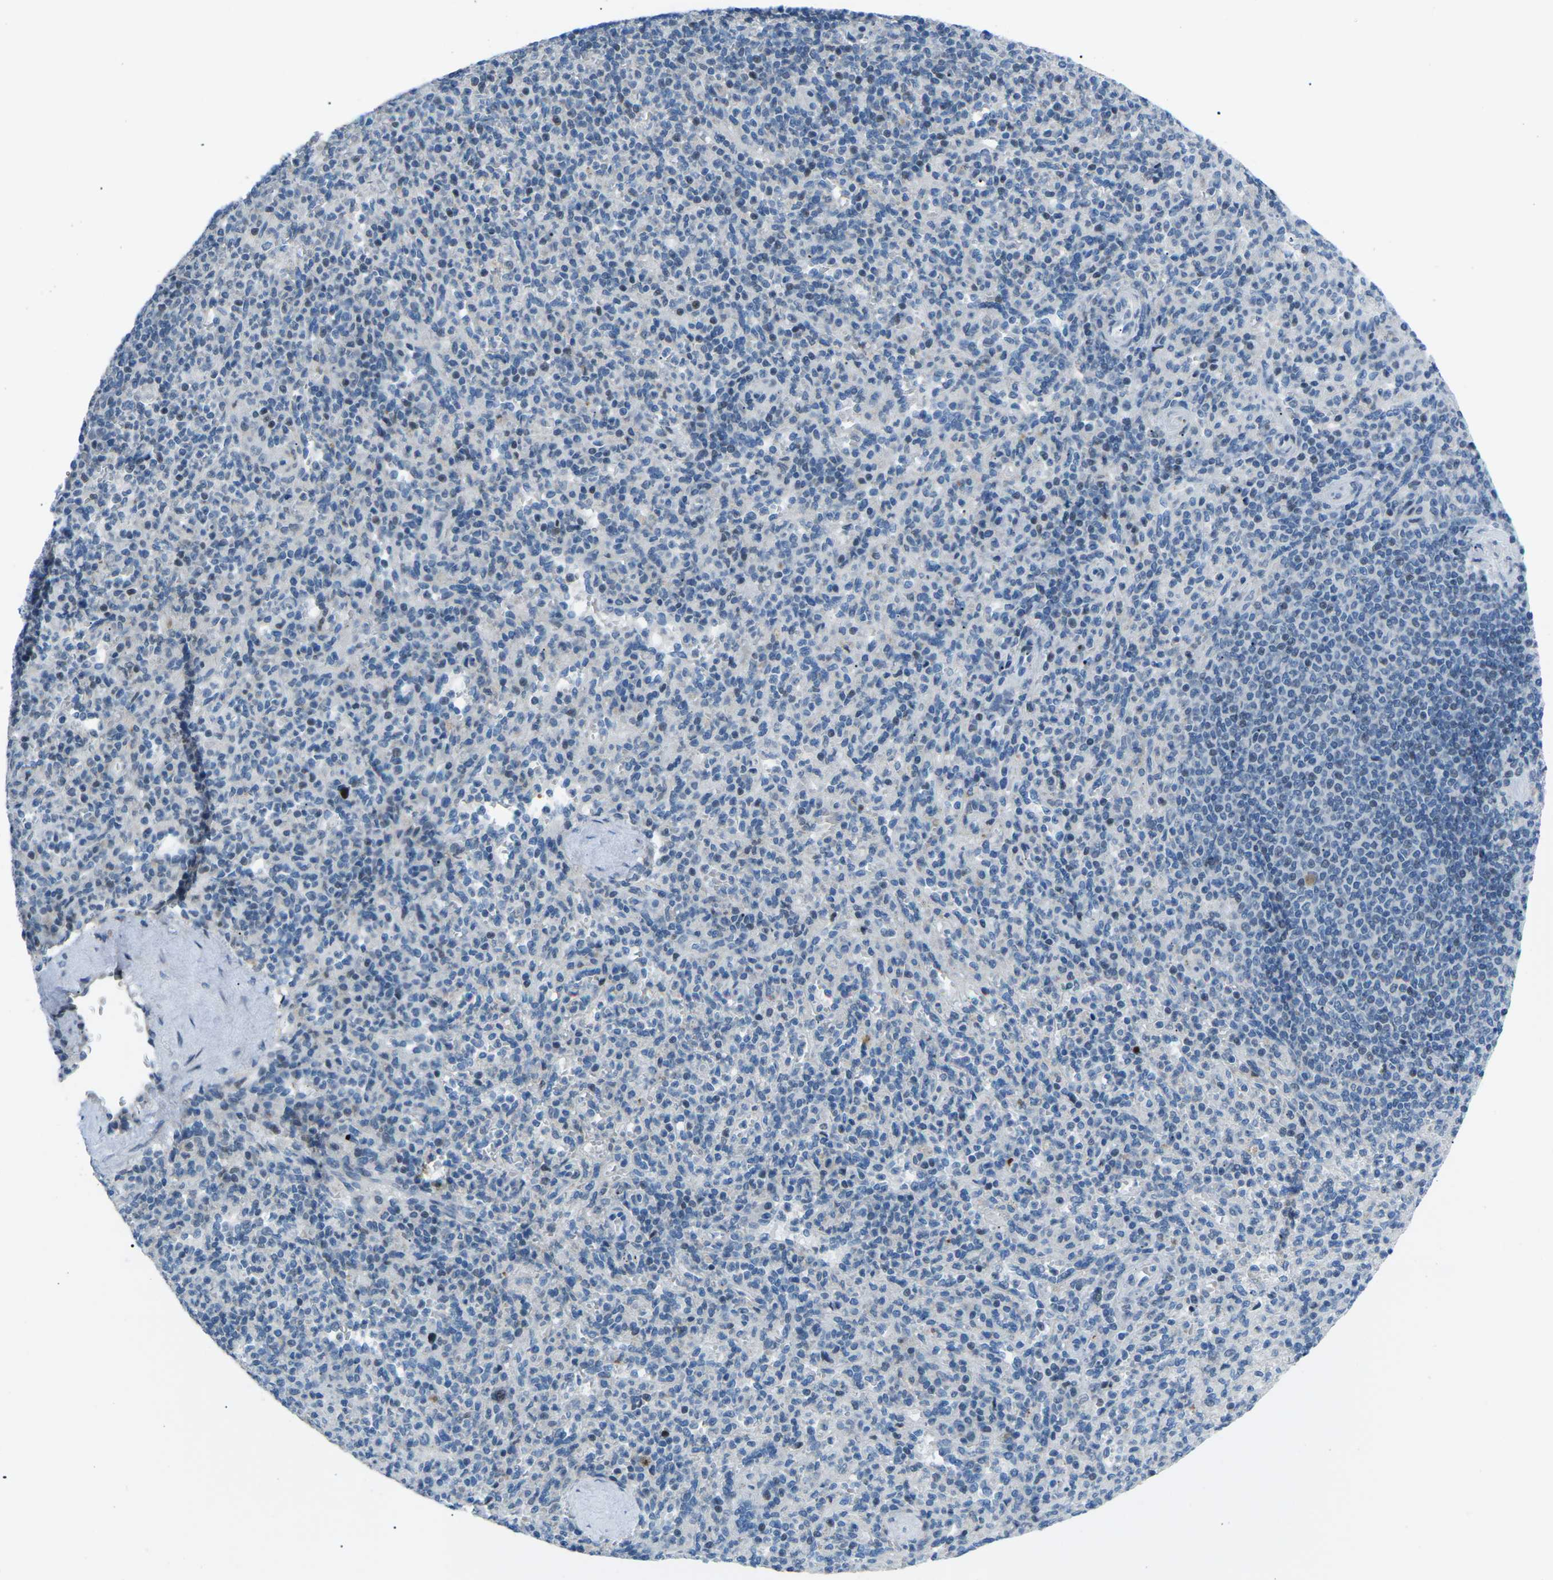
{"staining": {"intensity": "weak", "quantity": "<25%", "location": "nuclear"}, "tissue": "spleen", "cell_type": "Cells in red pulp", "image_type": "normal", "snomed": [{"axis": "morphology", "description": "Normal tissue, NOS"}, {"axis": "topography", "description": "Spleen"}], "caption": "Cells in red pulp show no significant protein positivity in normal spleen. Nuclei are stained in blue.", "gene": "MBNL1", "patient": {"sex": "male", "age": 36}}